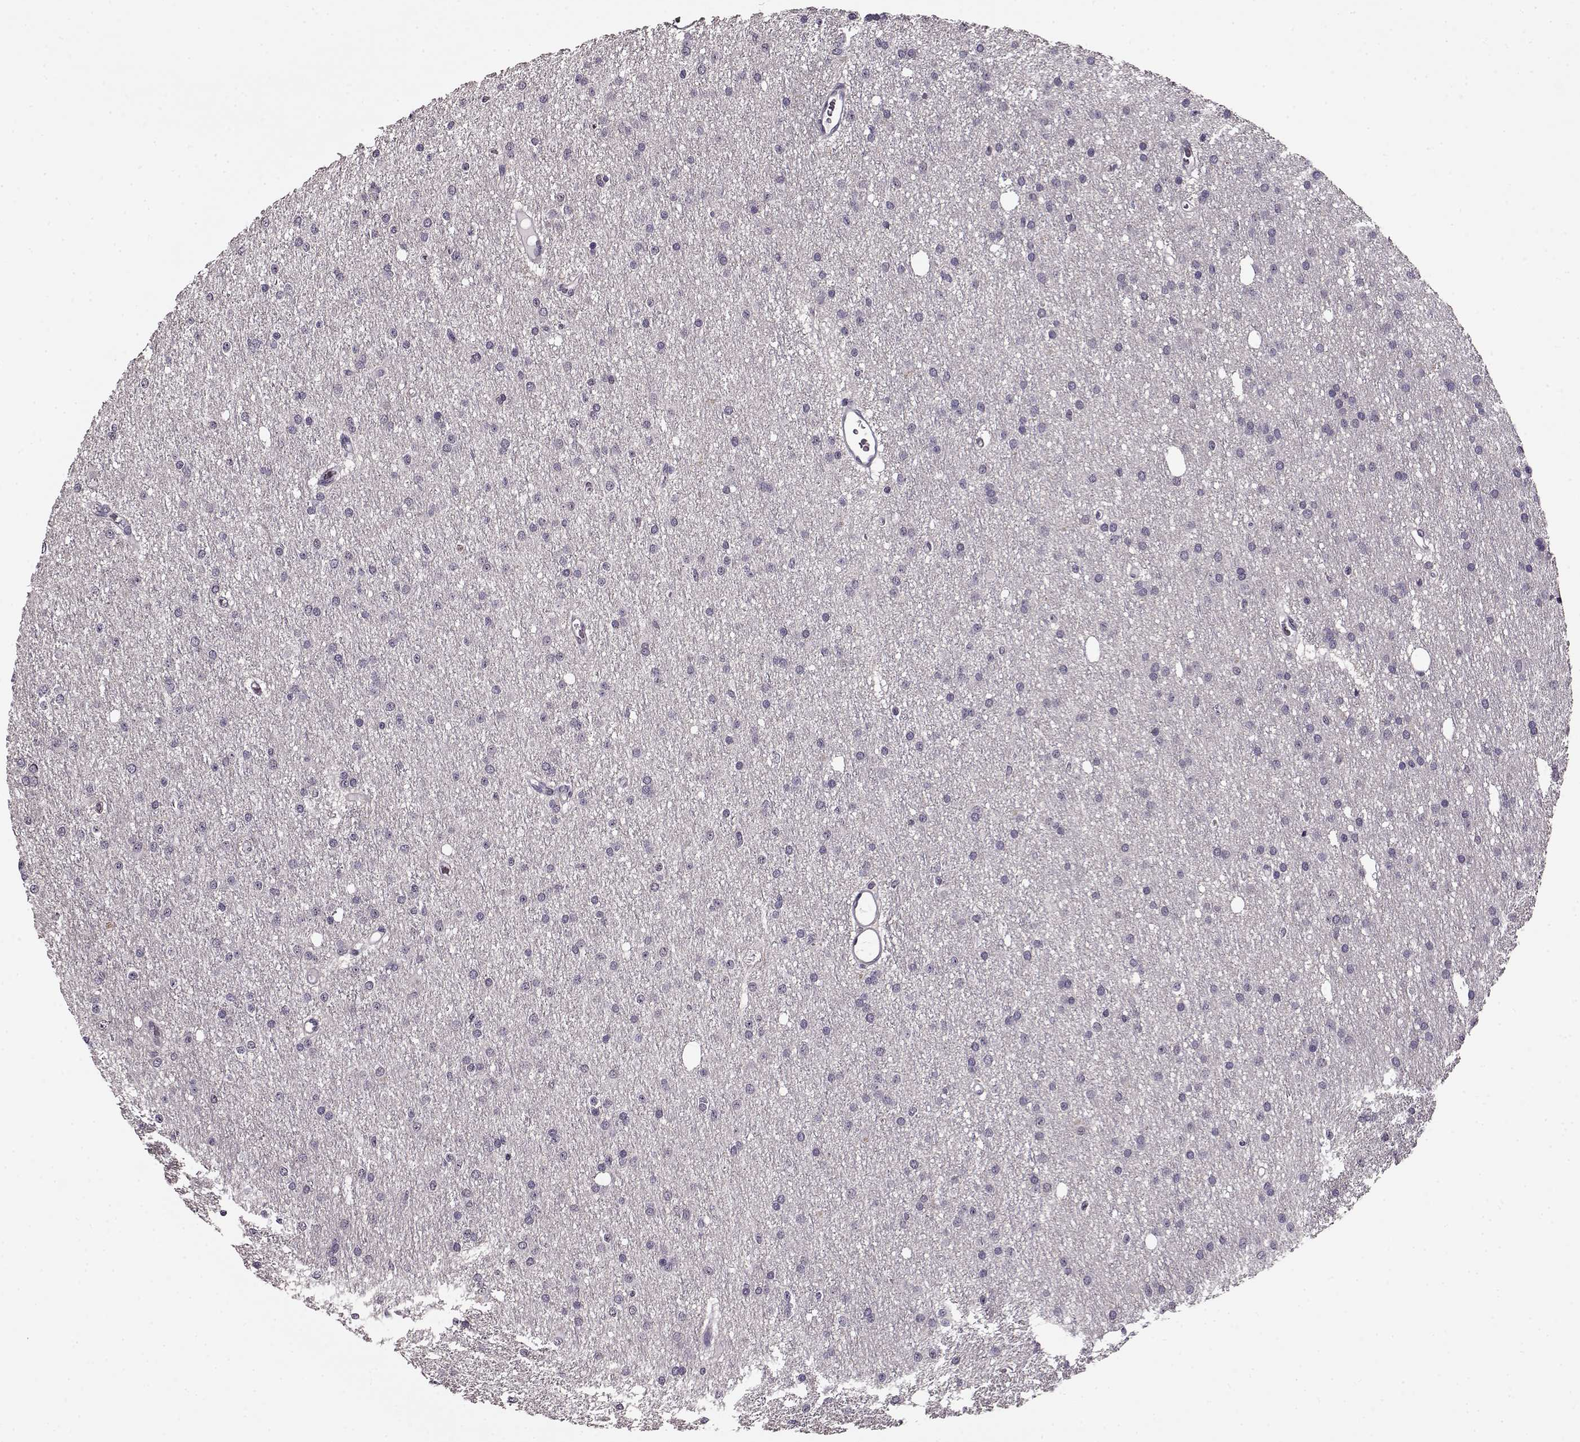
{"staining": {"intensity": "negative", "quantity": "none", "location": "none"}, "tissue": "glioma", "cell_type": "Tumor cells", "image_type": "cancer", "snomed": [{"axis": "morphology", "description": "Glioma, malignant, Low grade"}, {"axis": "topography", "description": "Brain"}], "caption": "High magnification brightfield microscopy of malignant glioma (low-grade) stained with DAB (3,3'-diaminobenzidine) (brown) and counterstained with hematoxylin (blue): tumor cells show no significant expression.", "gene": "RP1L1", "patient": {"sex": "male", "age": 27}}